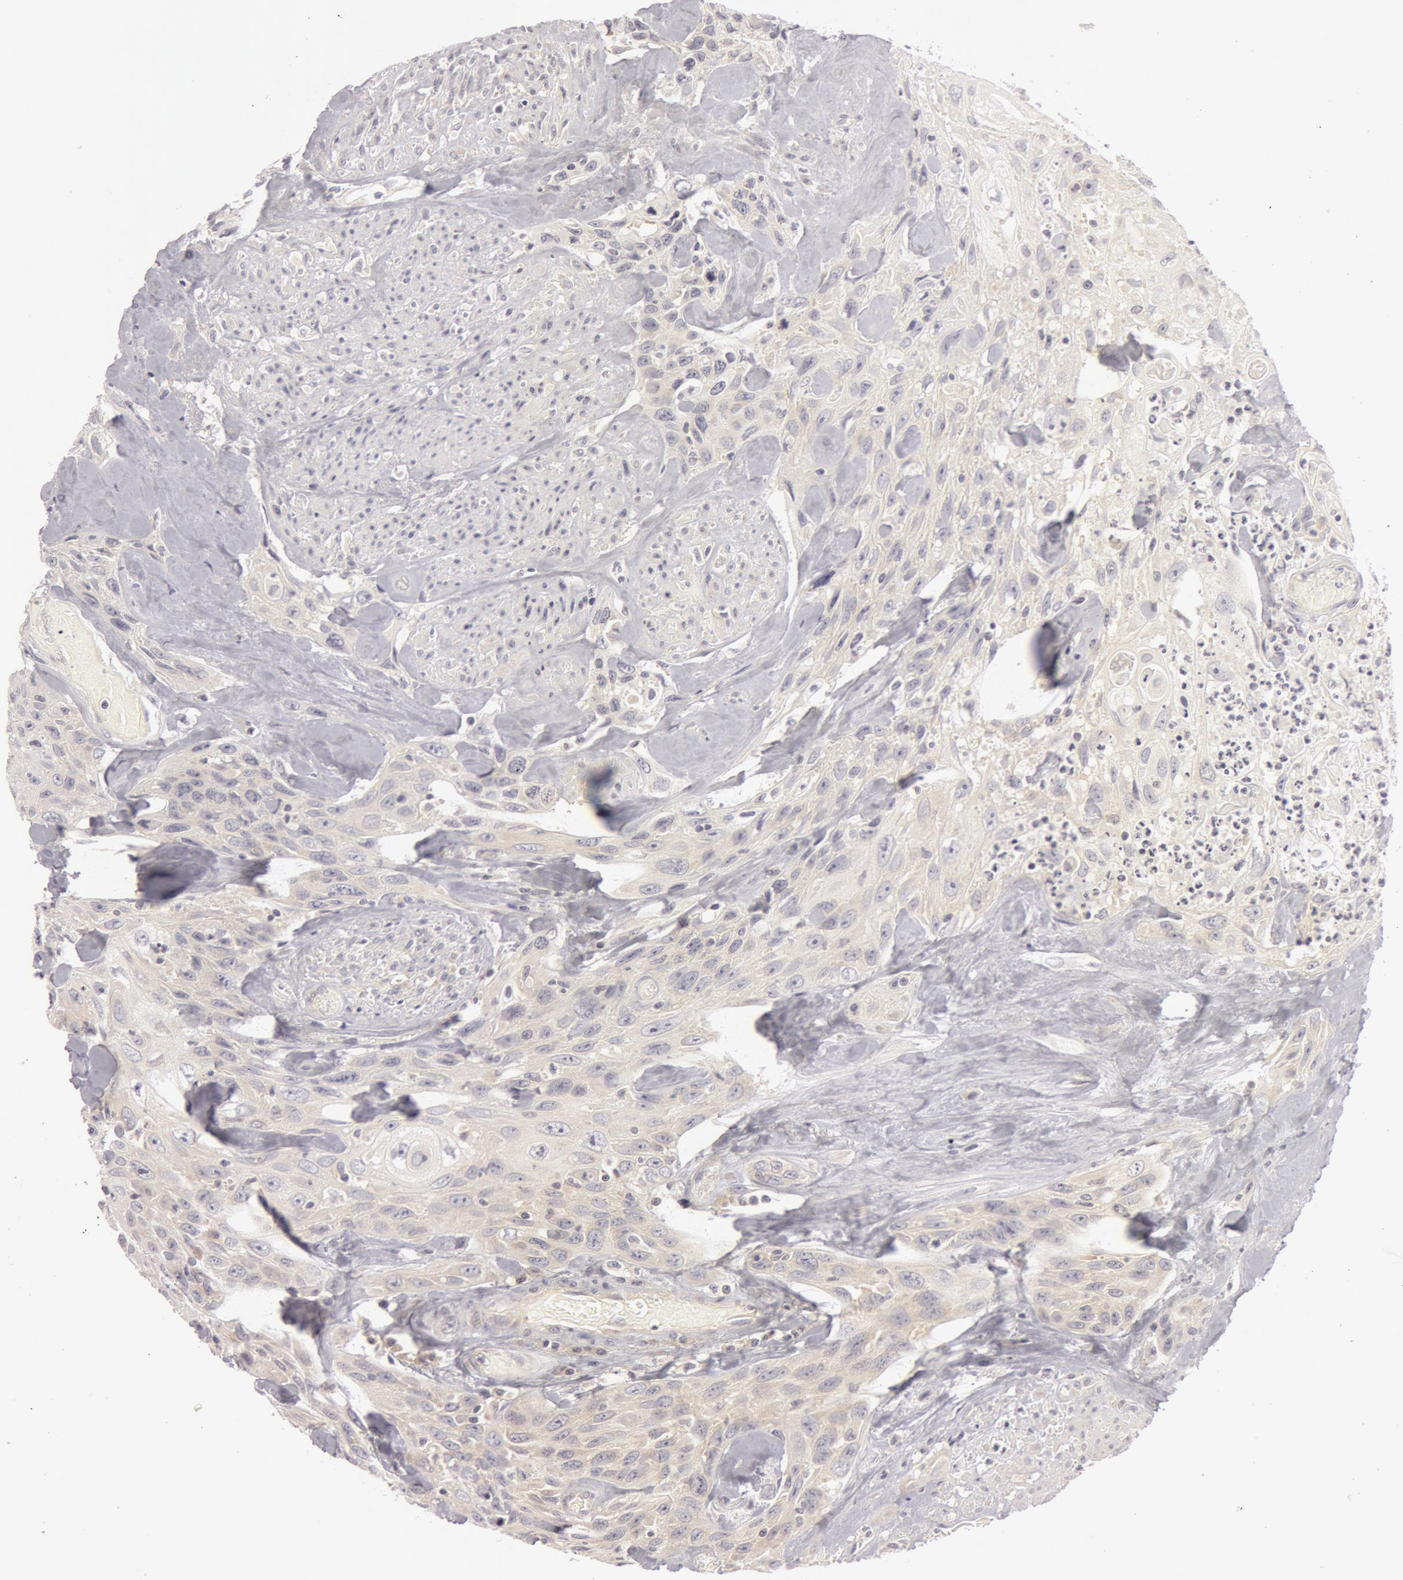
{"staining": {"intensity": "weak", "quantity": "25%-75%", "location": "cytoplasmic/membranous"}, "tissue": "urothelial cancer", "cell_type": "Tumor cells", "image_type": "cancer", "snomed": [{"axis": "morphology", "description": "Urothelial carcinoma, High grade"}, {"axis": "topography", "description": "Urinary bladder"}], "caption": "Human high-grade urothelial carcinoma stained with a brown dye exhibits weak cytoplasmic/membranous positive positivity in about 25%-75% of tumor cells.", "gene": "RALGAPA1", "patient": {"sex": "female", "age": 84}}